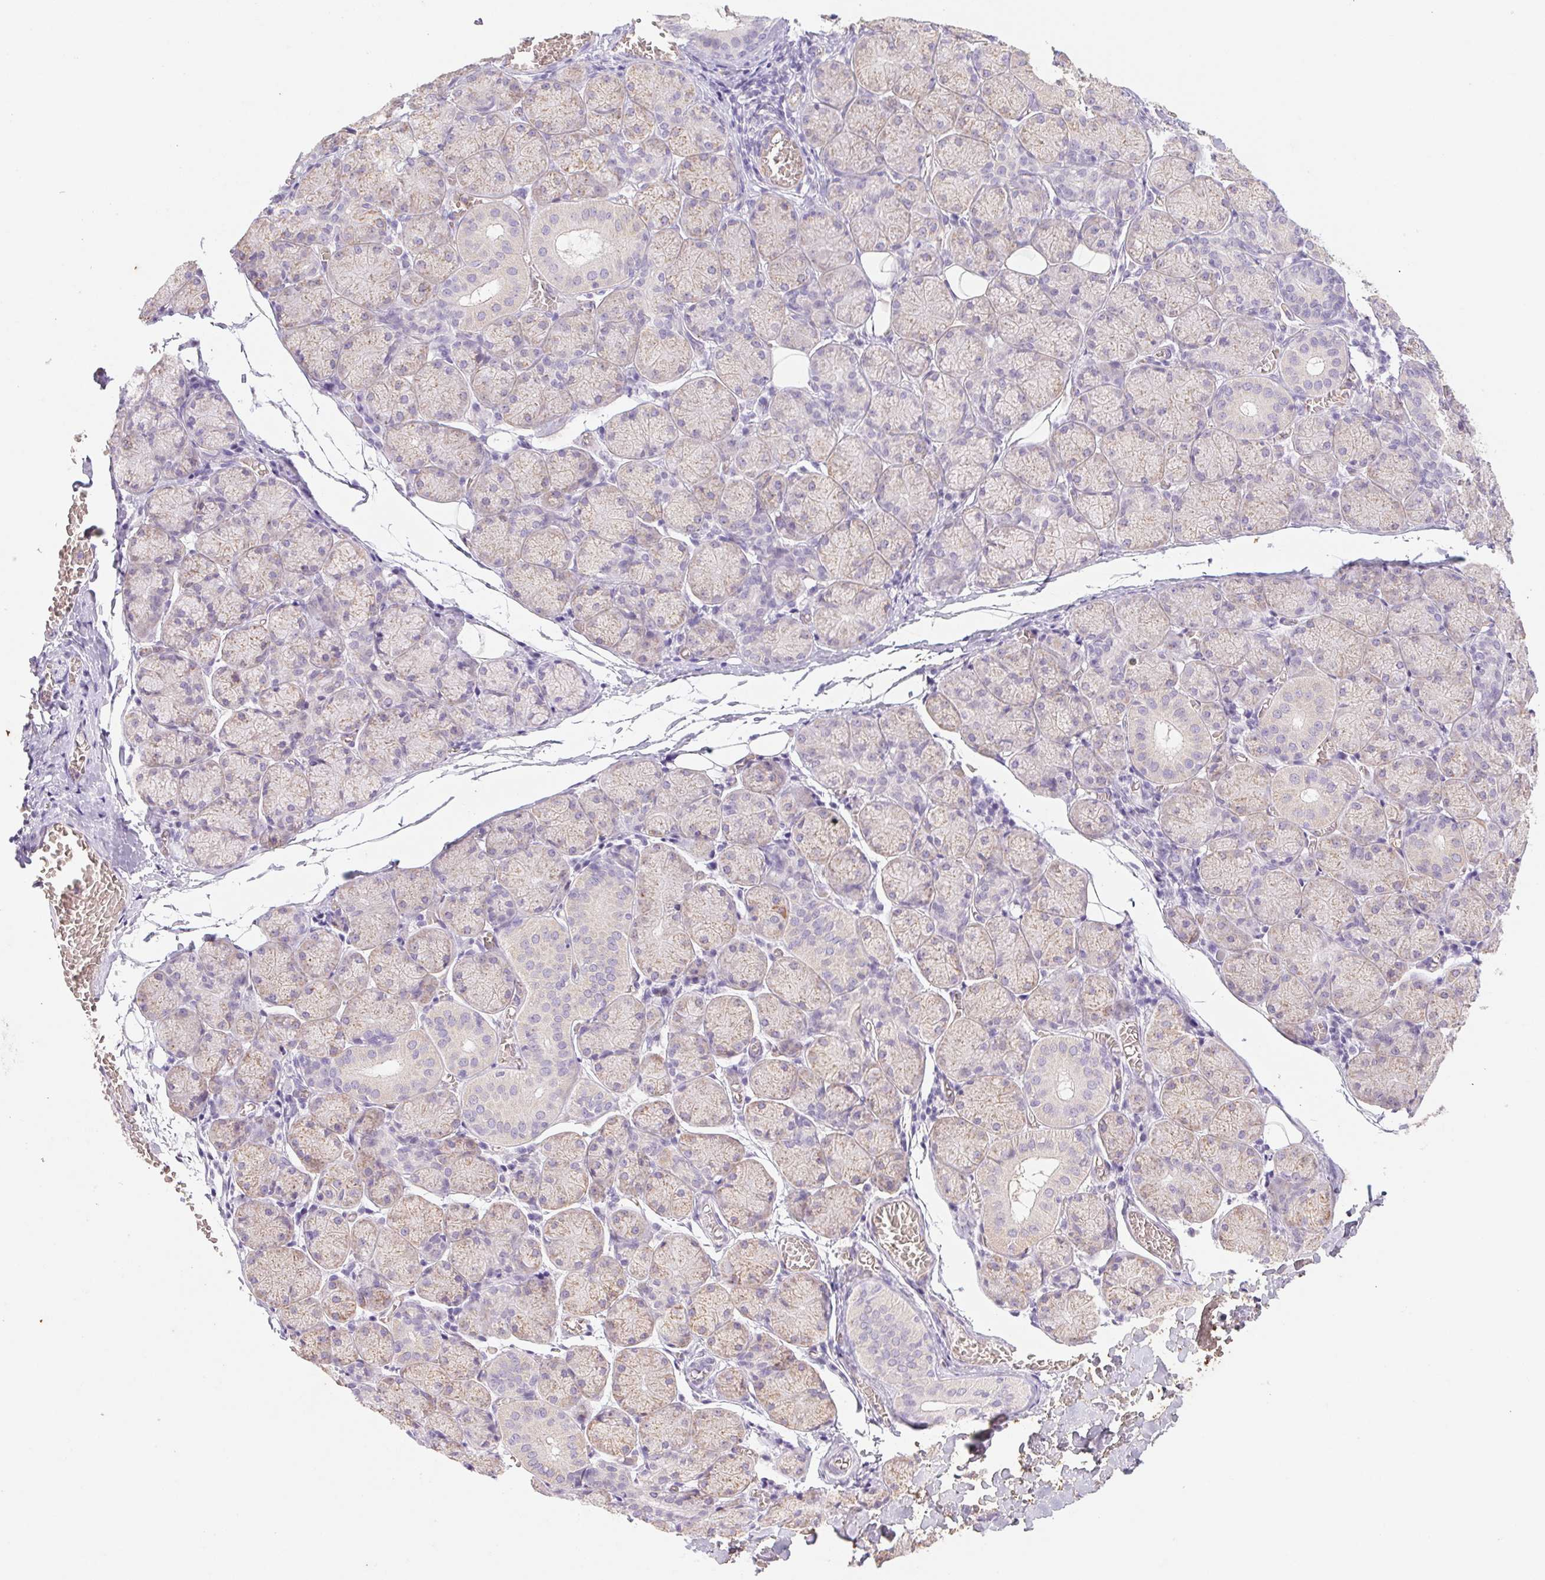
{"staining": {"intensity": "weak", "quantity": "25%-75%", "location": "cytoplasmic/membranous"}, "tissue": "salivary gland", "cell_type": "Glandular cells", "image_type": "normal", "snomed": [{"axis": "morphology", "description": "Normal tissue, NOS"}, {"axis": "topography", "description": "Salivary gland"}], "caption": "The histopathology image reveals staining of normal salivary gland, revealing weak cytoplasmic/membranous protein expression (brown color) within glandular cells.", "gene": "IGFL3", "patient": {"sex": "female", "age": 24}}